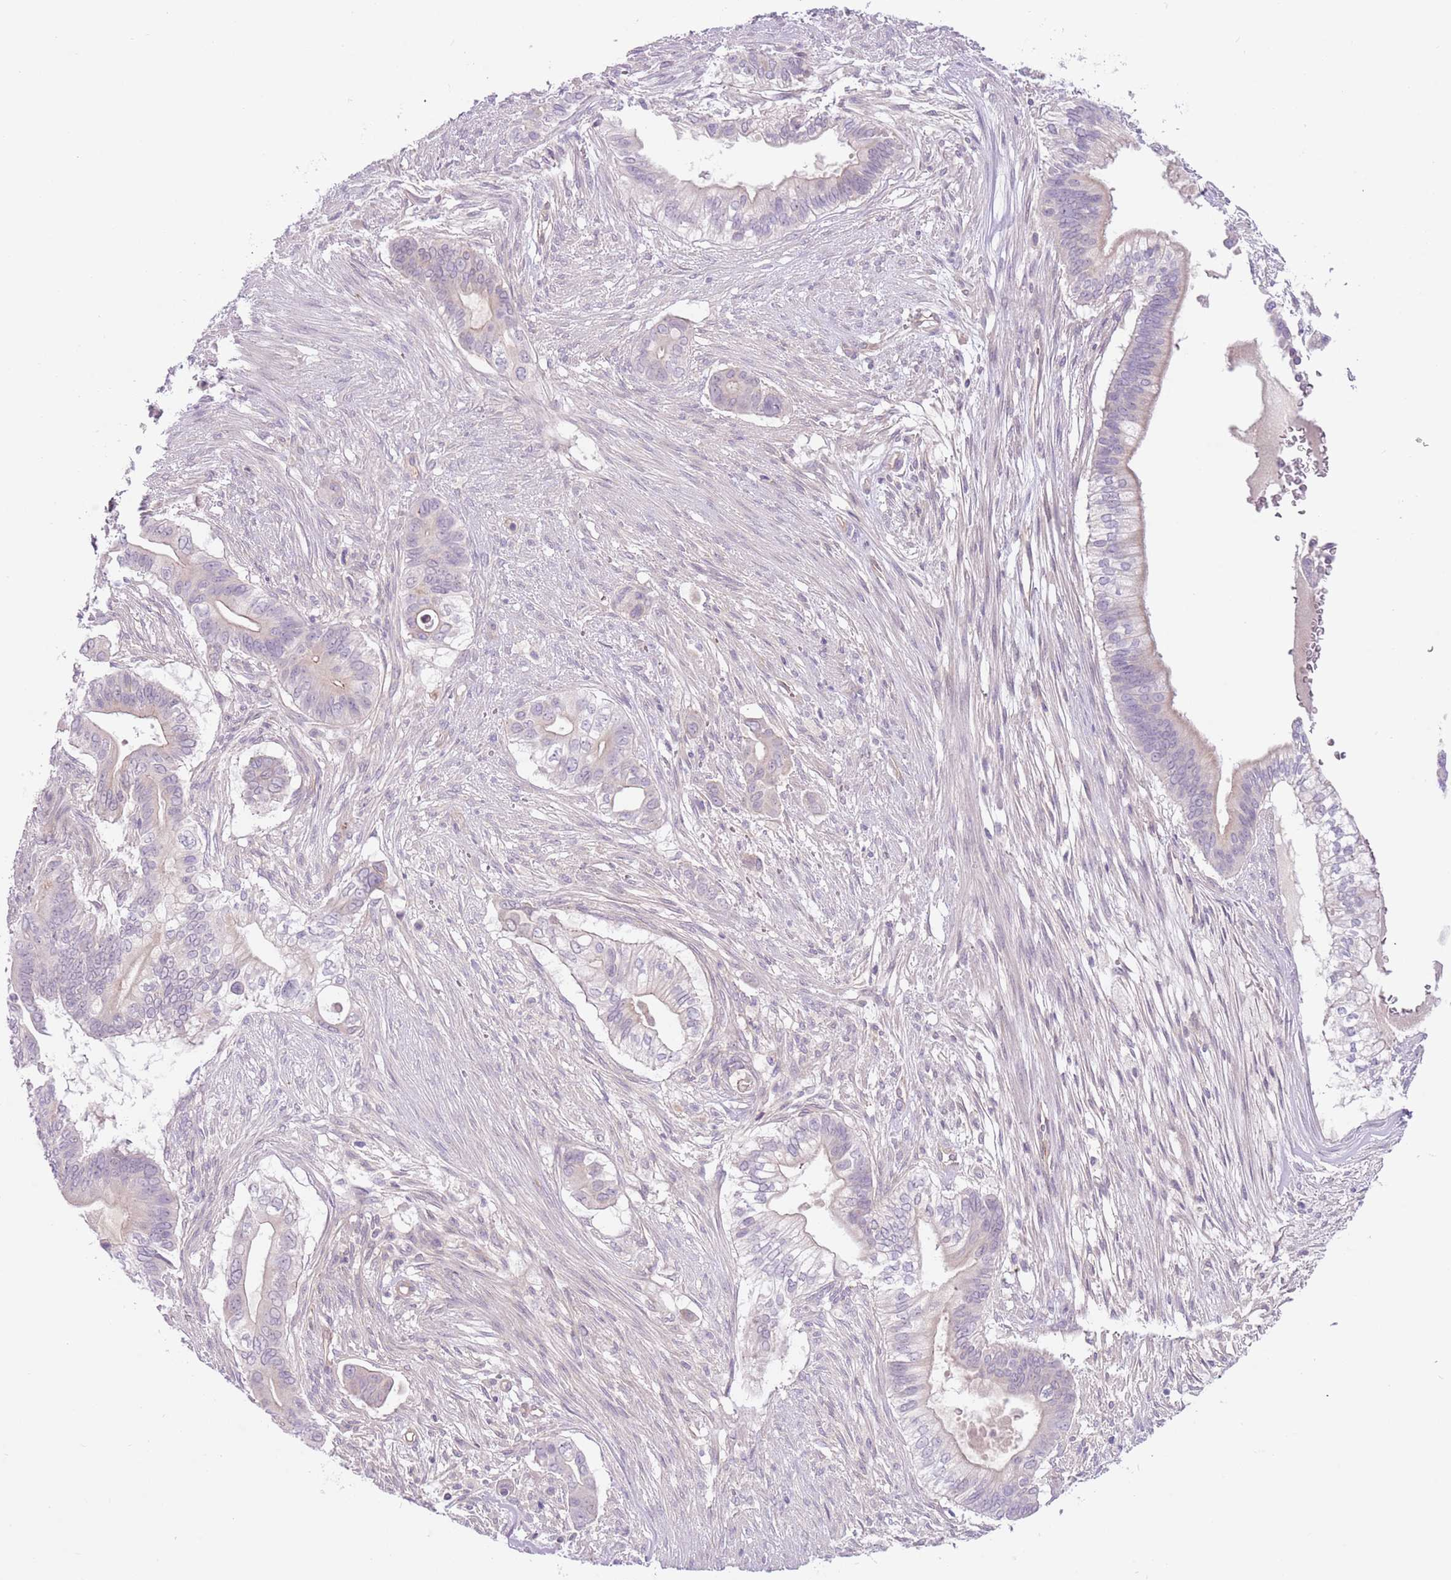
{"staining": {"intensity": "negative", "quantity": "none", "location": "none"}, "tissue": "pancreatic cancer", "cell_type": "Tumor cells", "image_type": "cancer", "snomed": [{"axis": "morphology", "description": "Adenocarcinoma, NOS"}, {"axis": "topography", "description": "Pancreas"}], "caption": "This is a histopathology image of immunohistochemistry staining of adenocarcinoma (pancreatic), which shows no expression in tumor cells. (IHC, brightfield microscopy, high magnification).", "gene": "MRO", "patient": {"sex": "male", "age": 68}}